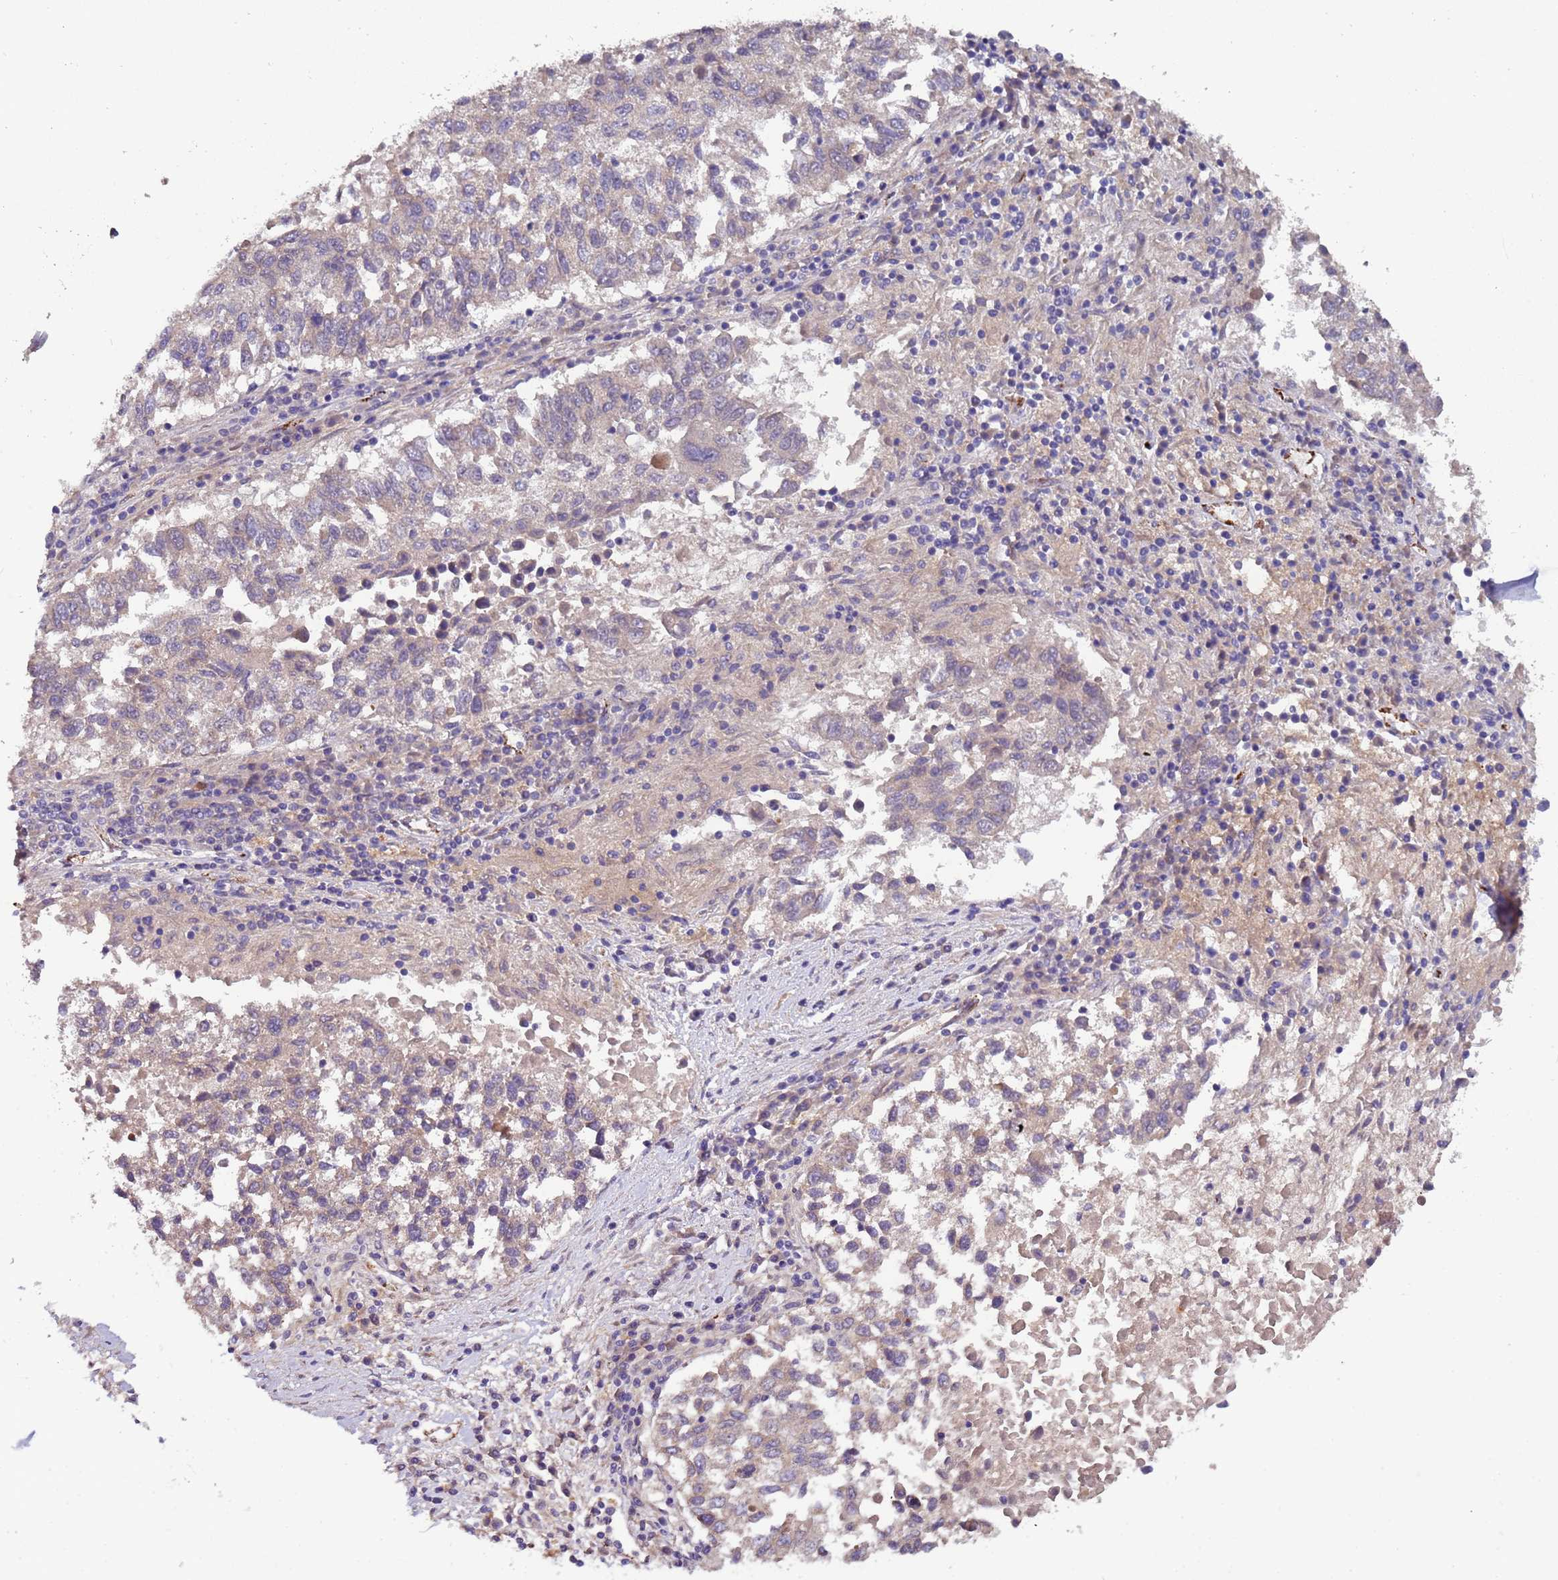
{"staining": {"intensity": "weak", "quantity": "25%-75%", "location": "cytoplasmic/membranous"}, "tissue": "lung cancer", "cell_type": "Tumor cells", "image_type": "cancer", "snomed": [{"axis": "morphology", "description": "Squamous cell carcinoma, NOS"}, {"axis": "topography", "description": "Lung"}], "caption": "Tumor cells reveal low levels of weak cytoplasmic/membranous staining in about 25%-75% of cells in human squamous cell carcinoma (lung).", "gene": "ZNF248", "patient": {"sex": "male", "age": 73}}